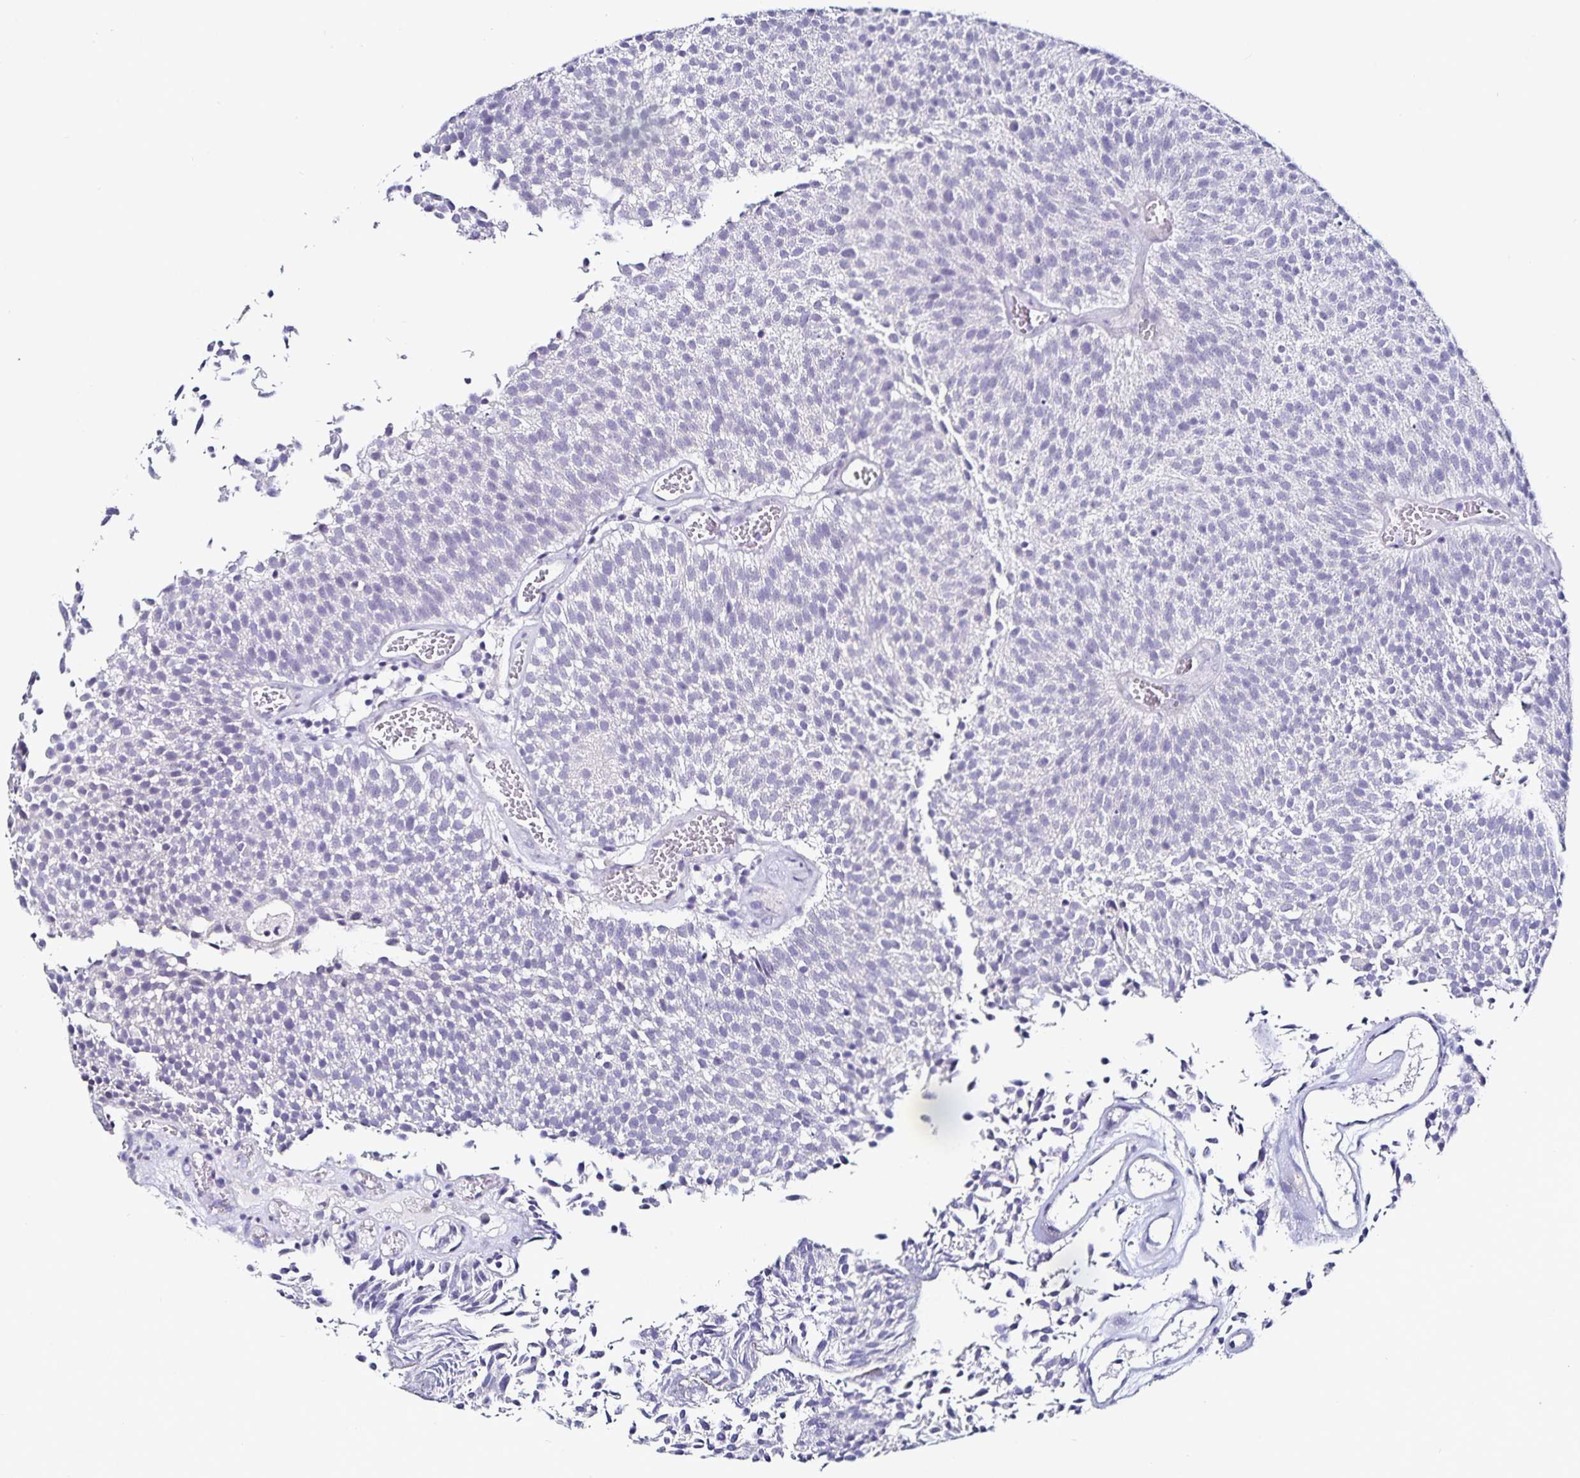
{"staining": {"intensity": "negative", "quantity": "none", "location": "none"}, "tissue": "urothelial cancer", "cell_type": "Tumor cells", "image_type": "cancer", "snomed": [{"axis": "morphology", "description": "Urothelial carcinoma, Low grade"}, {"axis": "topography", "description": "Urinary bladder"}], "caption": "A photomicrograph of human urothelial cancer is negative for staining in tumor cells.", "gene": "TSPAN7", "patient": {"sex": "female", "age": 79}}